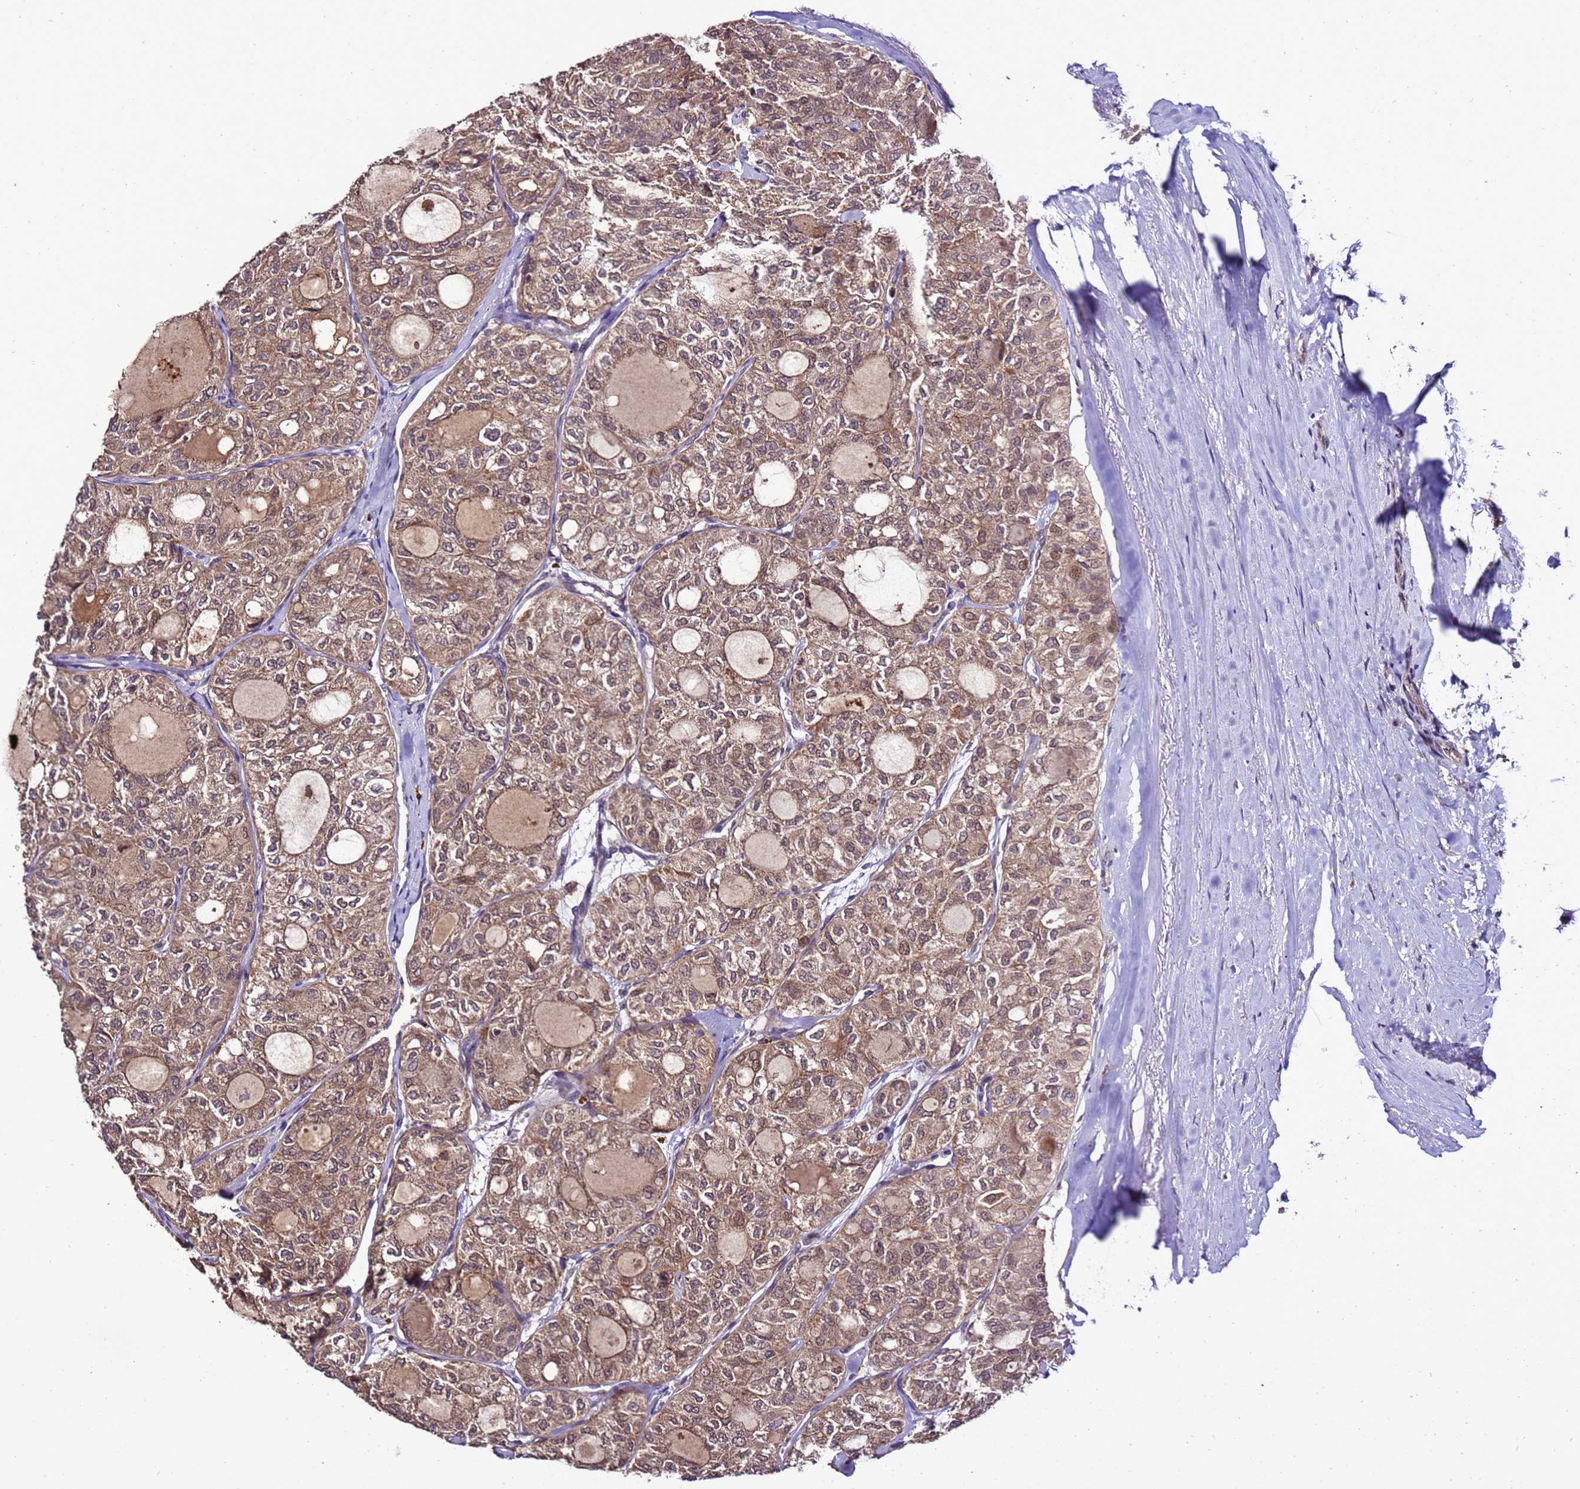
{"staining": {"intensity": "moderate", "quantity": ">75%", "location": "cytoplasmic/membranous"}, "tissue": "thyroid cancer", "cell_type": "Tumor cells", "image_type": "cancer", "snomed": [{"axis": "morphology", "description": "Follicular adenoma carcinoma, NOS"}, {"axis": "topography", "description": "Thyroid gland"}], "caption": "This micrograph displays immunohistochemistry (IHC) staining of thyroid cancer (follicular adenoma carcinoma), with medium moderate cytoplasmic/membranous expression in approximately >75% of tumor cells.", "gene": "ZNF329", "patient": {"sex": "male", "age": 75}}